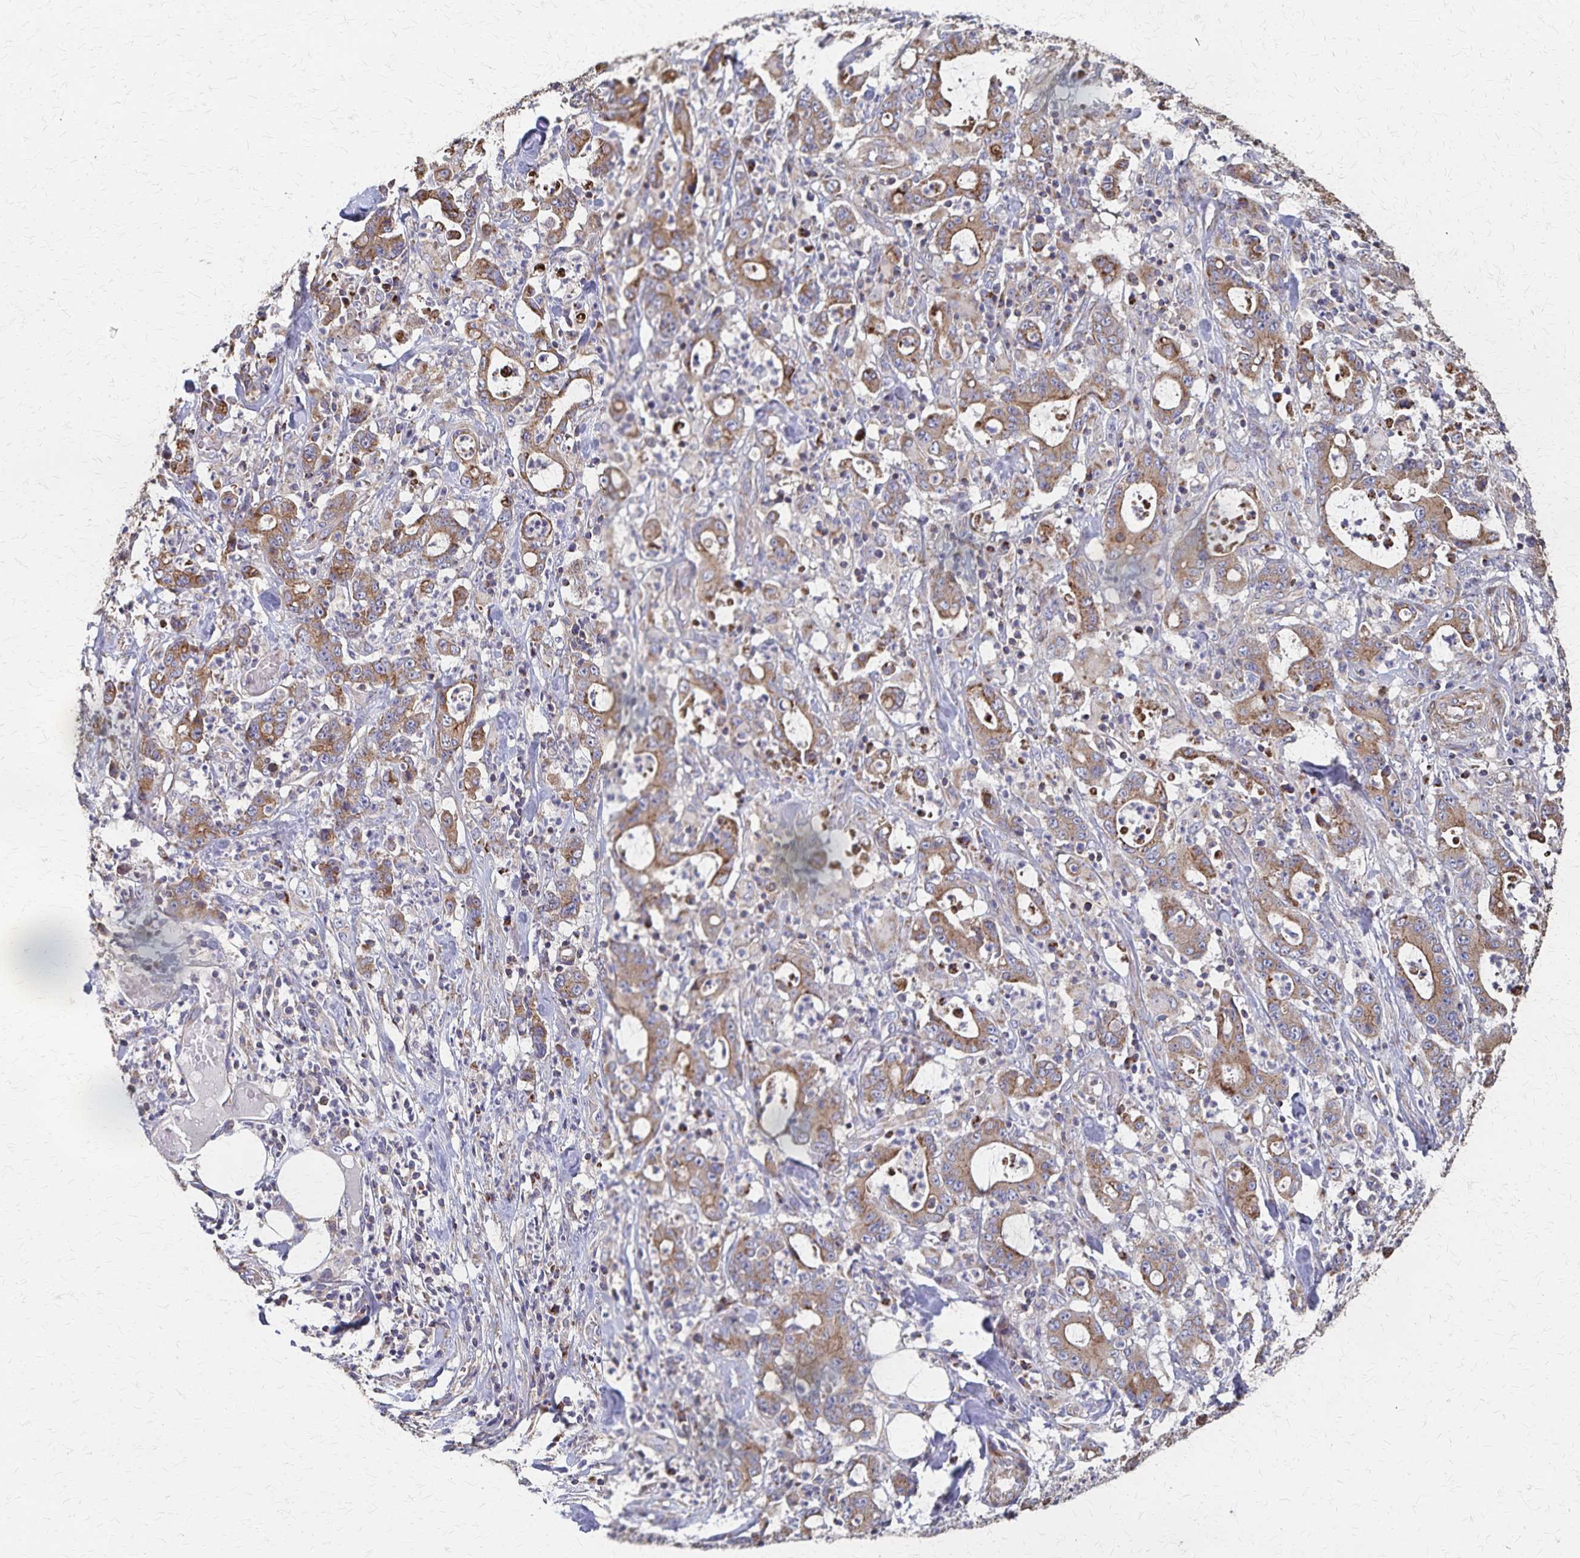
{"staining": {"intensity": "weak", "quantity": ">75%", "location": "cytoplasmic/membranous"}, "tissue": "stomach cancer", "cell_type": "Tumor cells", "image_type": "cancer", "snomed": [{"axis": "morphology", "description": "Adenocarcinoma, NOS"}, {"axis": "topography", "description": "Stomach, upper"}], "caption": "Immunohistochemistry histopathology image of human stomach cancer (adenocarcinoma) stained for a protein (brown), which reveals low levels of weak cytoplasmic/membranous staining in approximately >75% of tumor cells.", "gene": "PGAP2", "patient": {"sex": "male", "age": 68}}